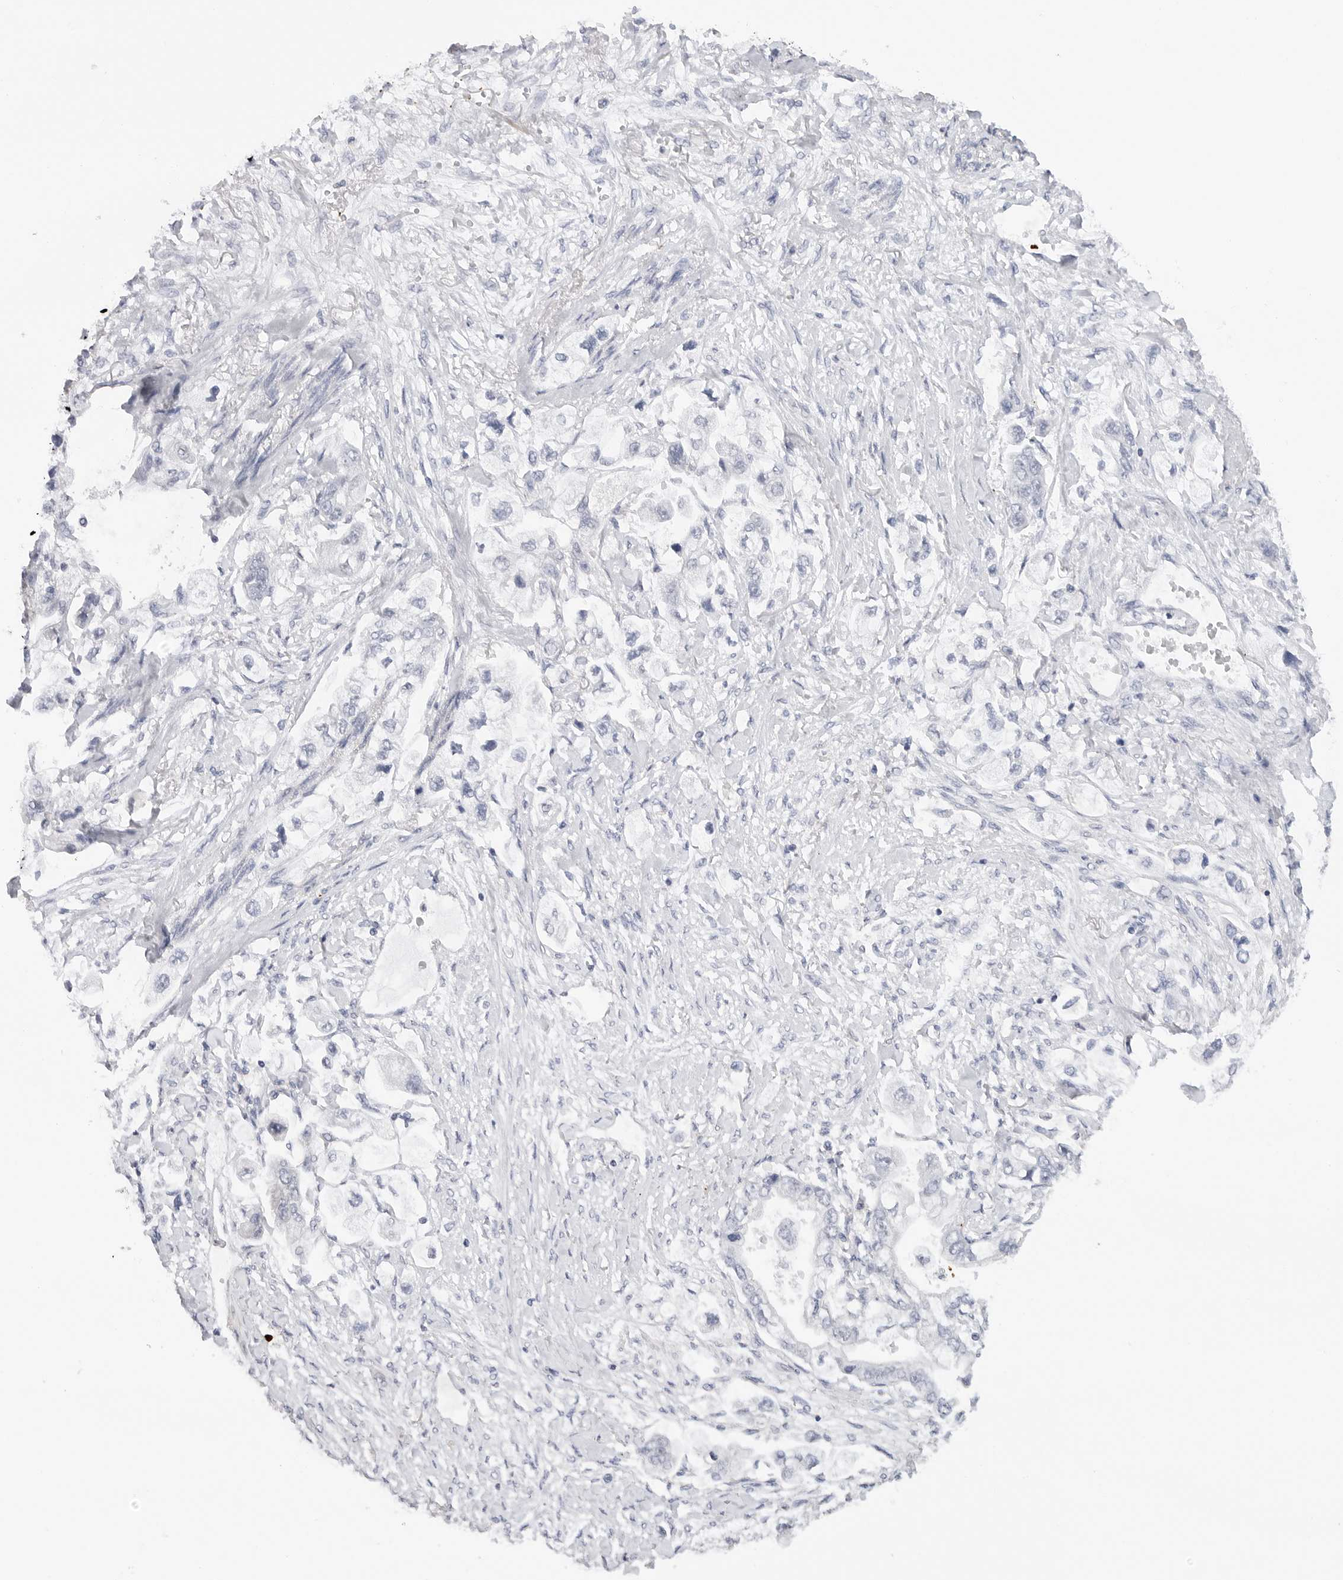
{"staining": {"intensity": "negative", "quantity": "none", "location": "none"}, "tissue": "stomach cancer", "cell_type": "Tumor cells", "image_type": "cancer", "snomed": [{"axis": "morphology", "description": "Adenocarcinoma, NOS"}, {"axis": "topography", "description": "Stomach"}], "caption": "A high-resolution photomicrograph shows IHC staining of stomach cancer (adenocarcinoma), which demonstrates no significant expression in tumor cells.", "gene": "MAP2K5", "patient": {"sex": "male", "age": 62}}